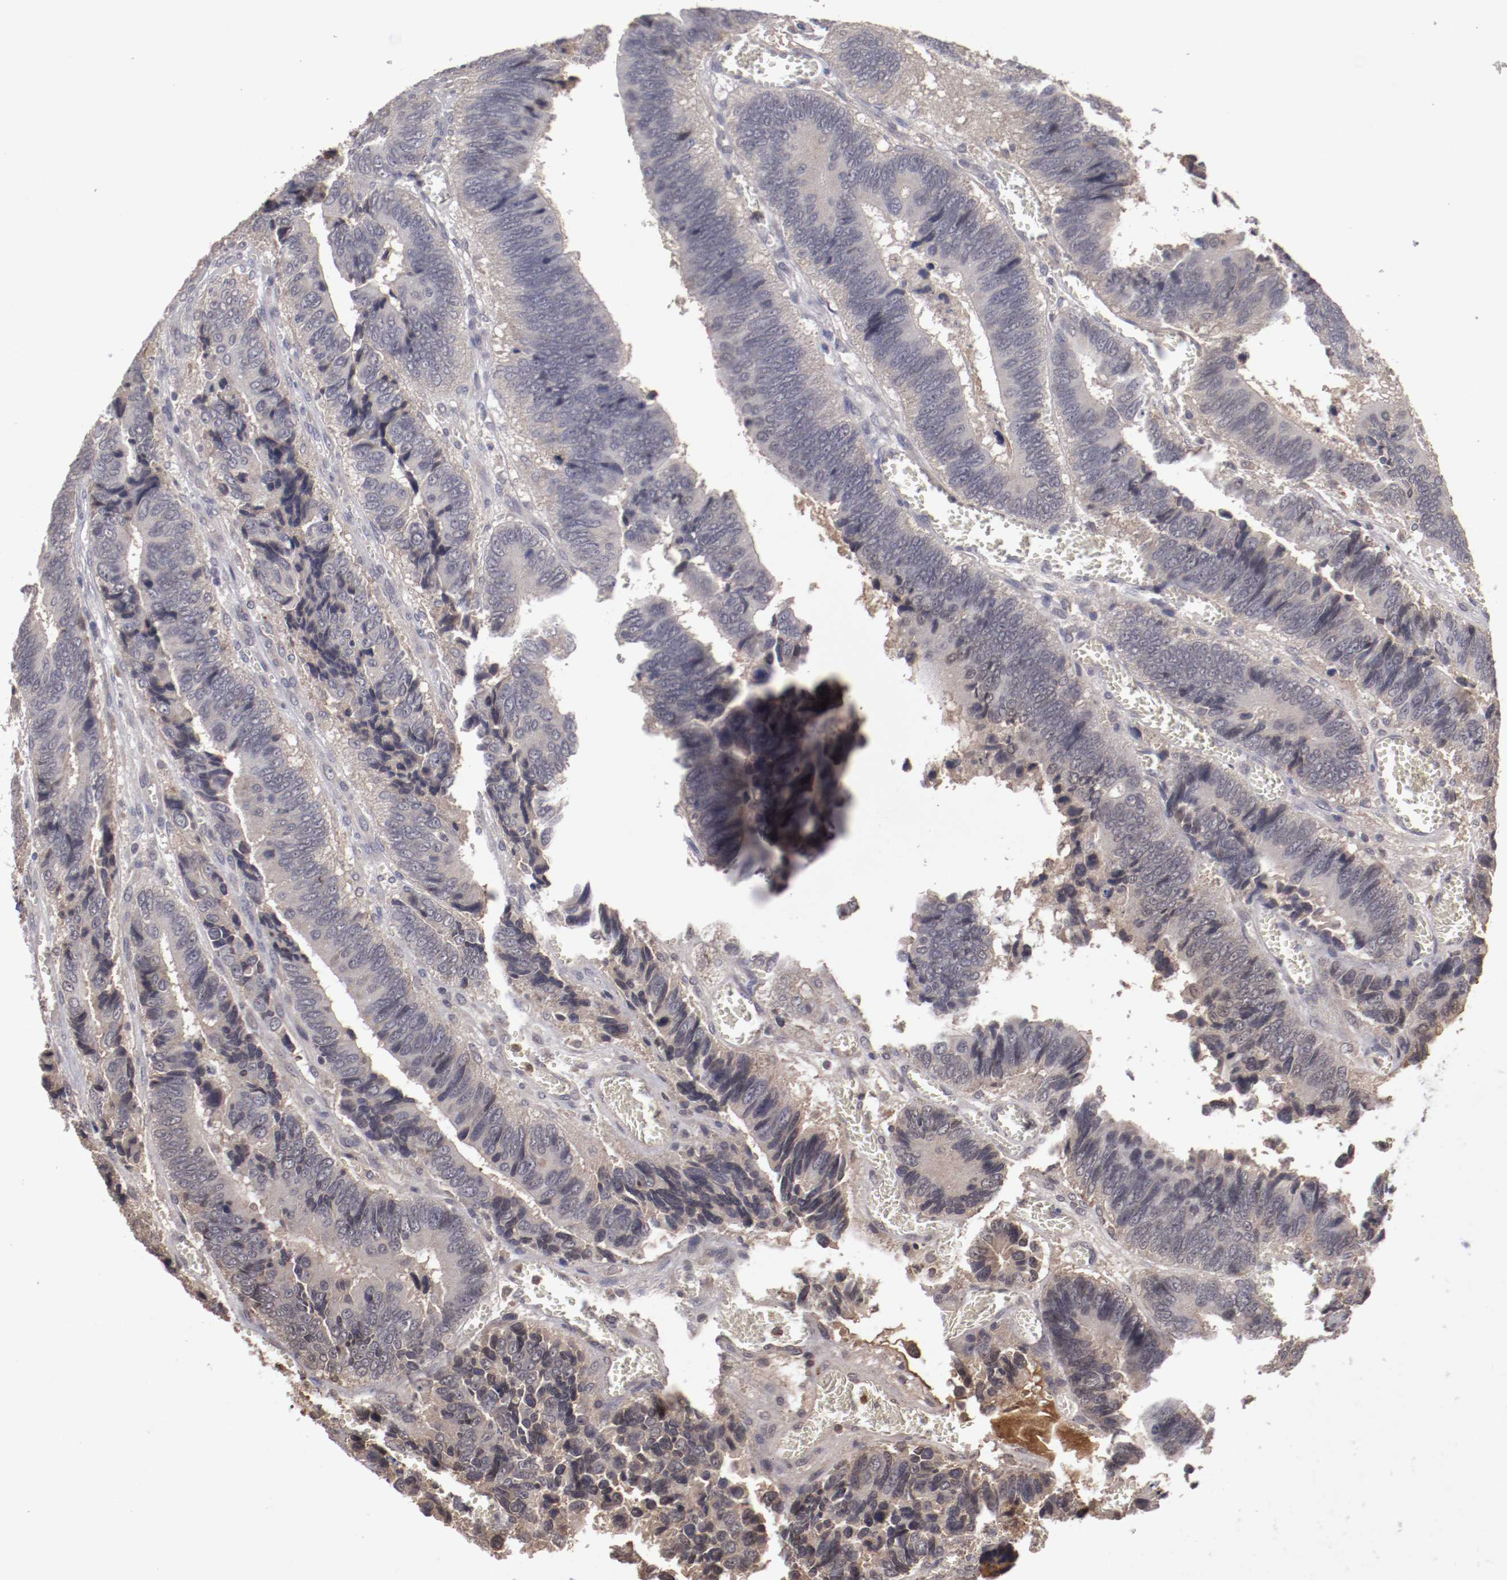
{"staining": {"intensity": "moderate", "quantity": "<25%", "location": "cytoplasmic/membranous"}, "tissue": "colorectal cancer", "cell_type": "Tumor cells", "image_type": "cancer", "snomed": [{"axis": "morphology", "description": "Adenocarcinoma, NOS"}, {"axis": "topography", "description": "Colon"}], "caption": "Human colorectal cancer stained with a brown dye reveals moderate cytoplasmic/membranous positive positivity in approximately <25% of tumor cells.", "gene": "CP", "patient": {"sex": "male", "age": 72}}